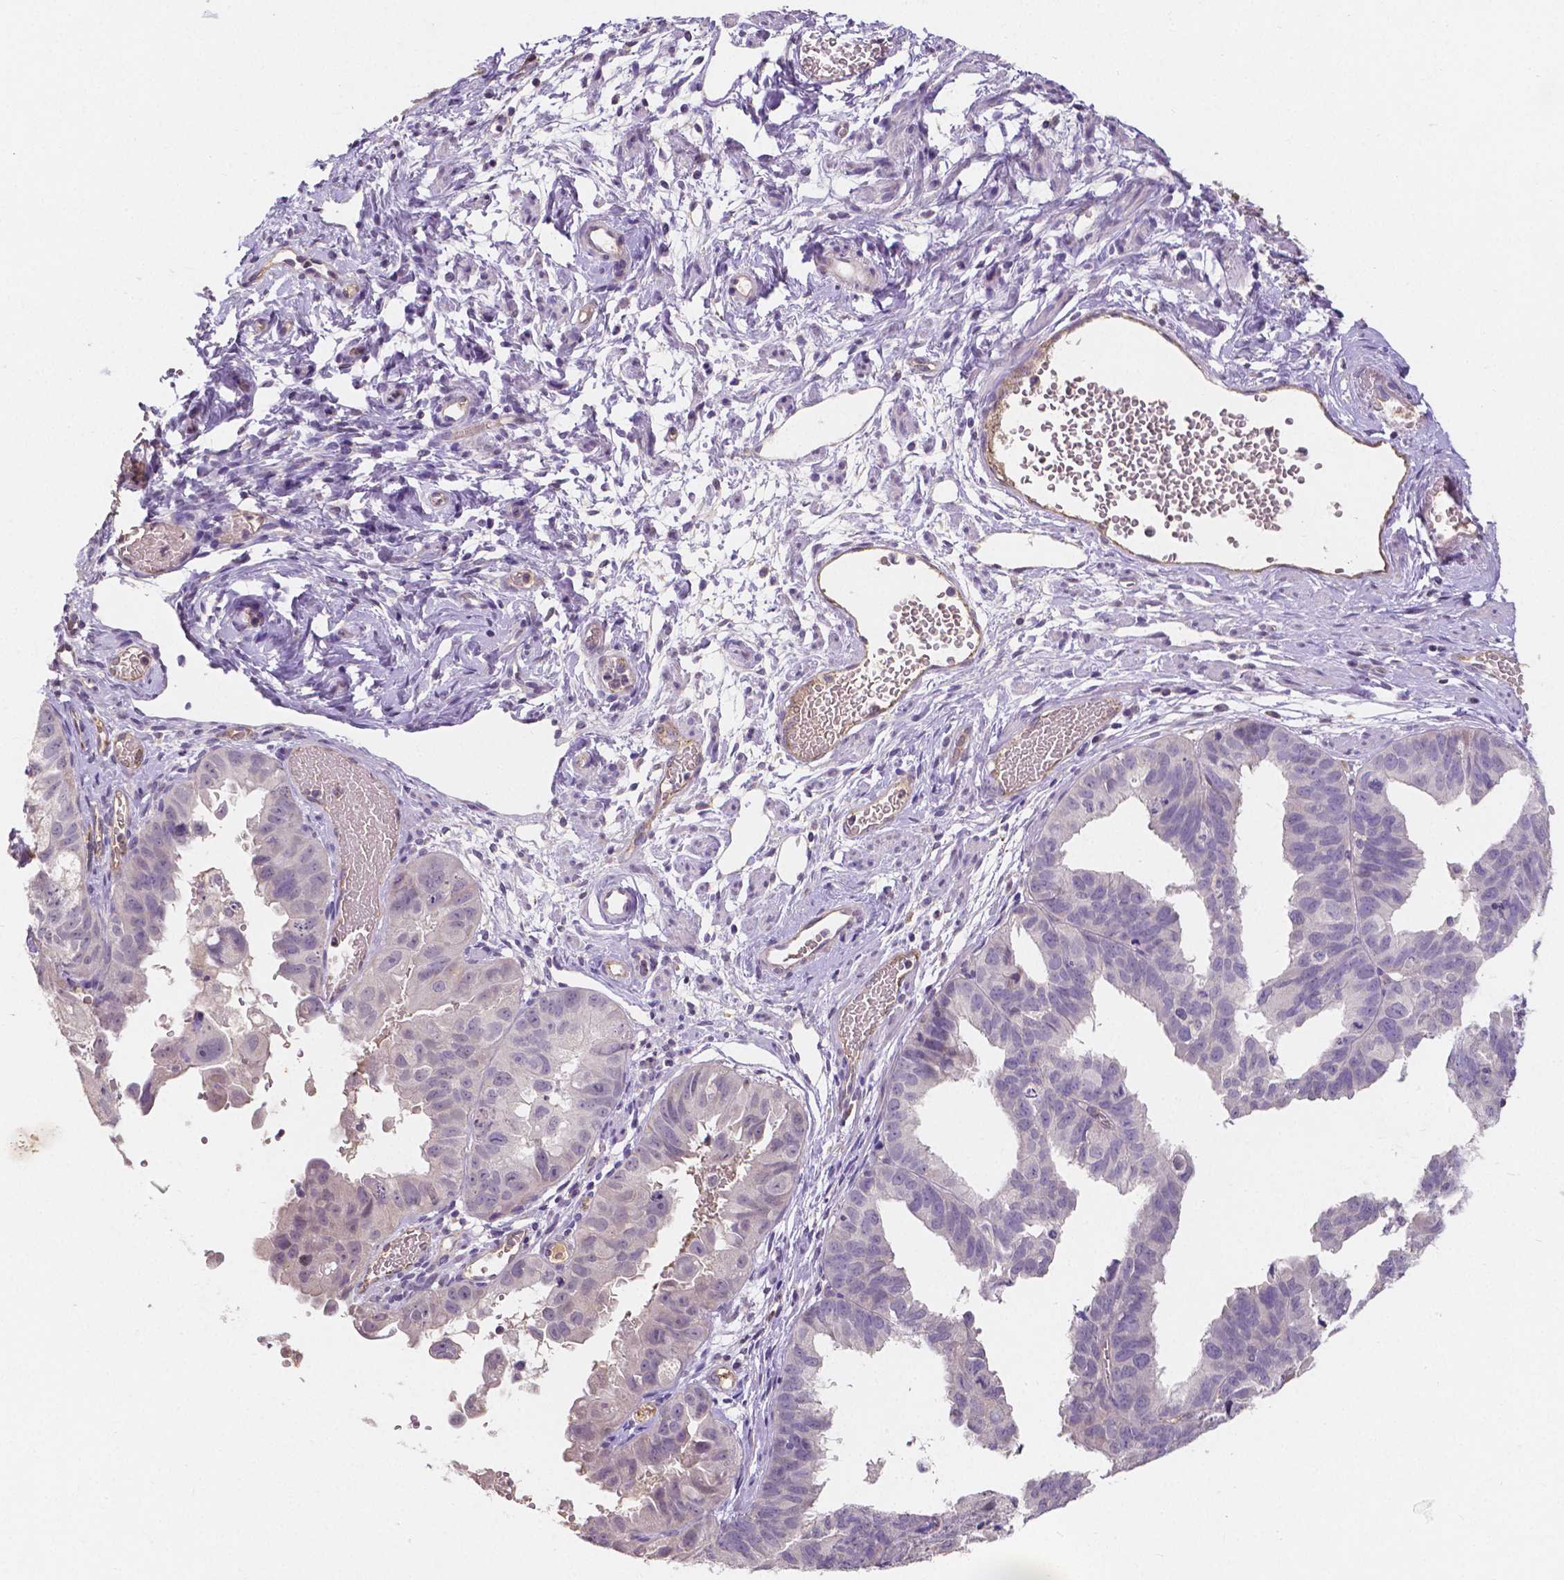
{"staining": {"intensity": "negative", "quantity": "none", "location": "none"}, "tissue": "ovarian cancer", "cell_type": "Tumor cells", "image_type": "cancer", "snomed": [{"axis": "morphology", "description": "Carcinoma, endometroid"}, {"axis": "topography", "description": "Ovary"}], "caption": "This is a histopathology image of IHC staining of ovarian endometroid carcinoma, which shows no staining in tumor cells.", "gene": "ELAVL2", "patient": {"sex": "female", "age": 85}}